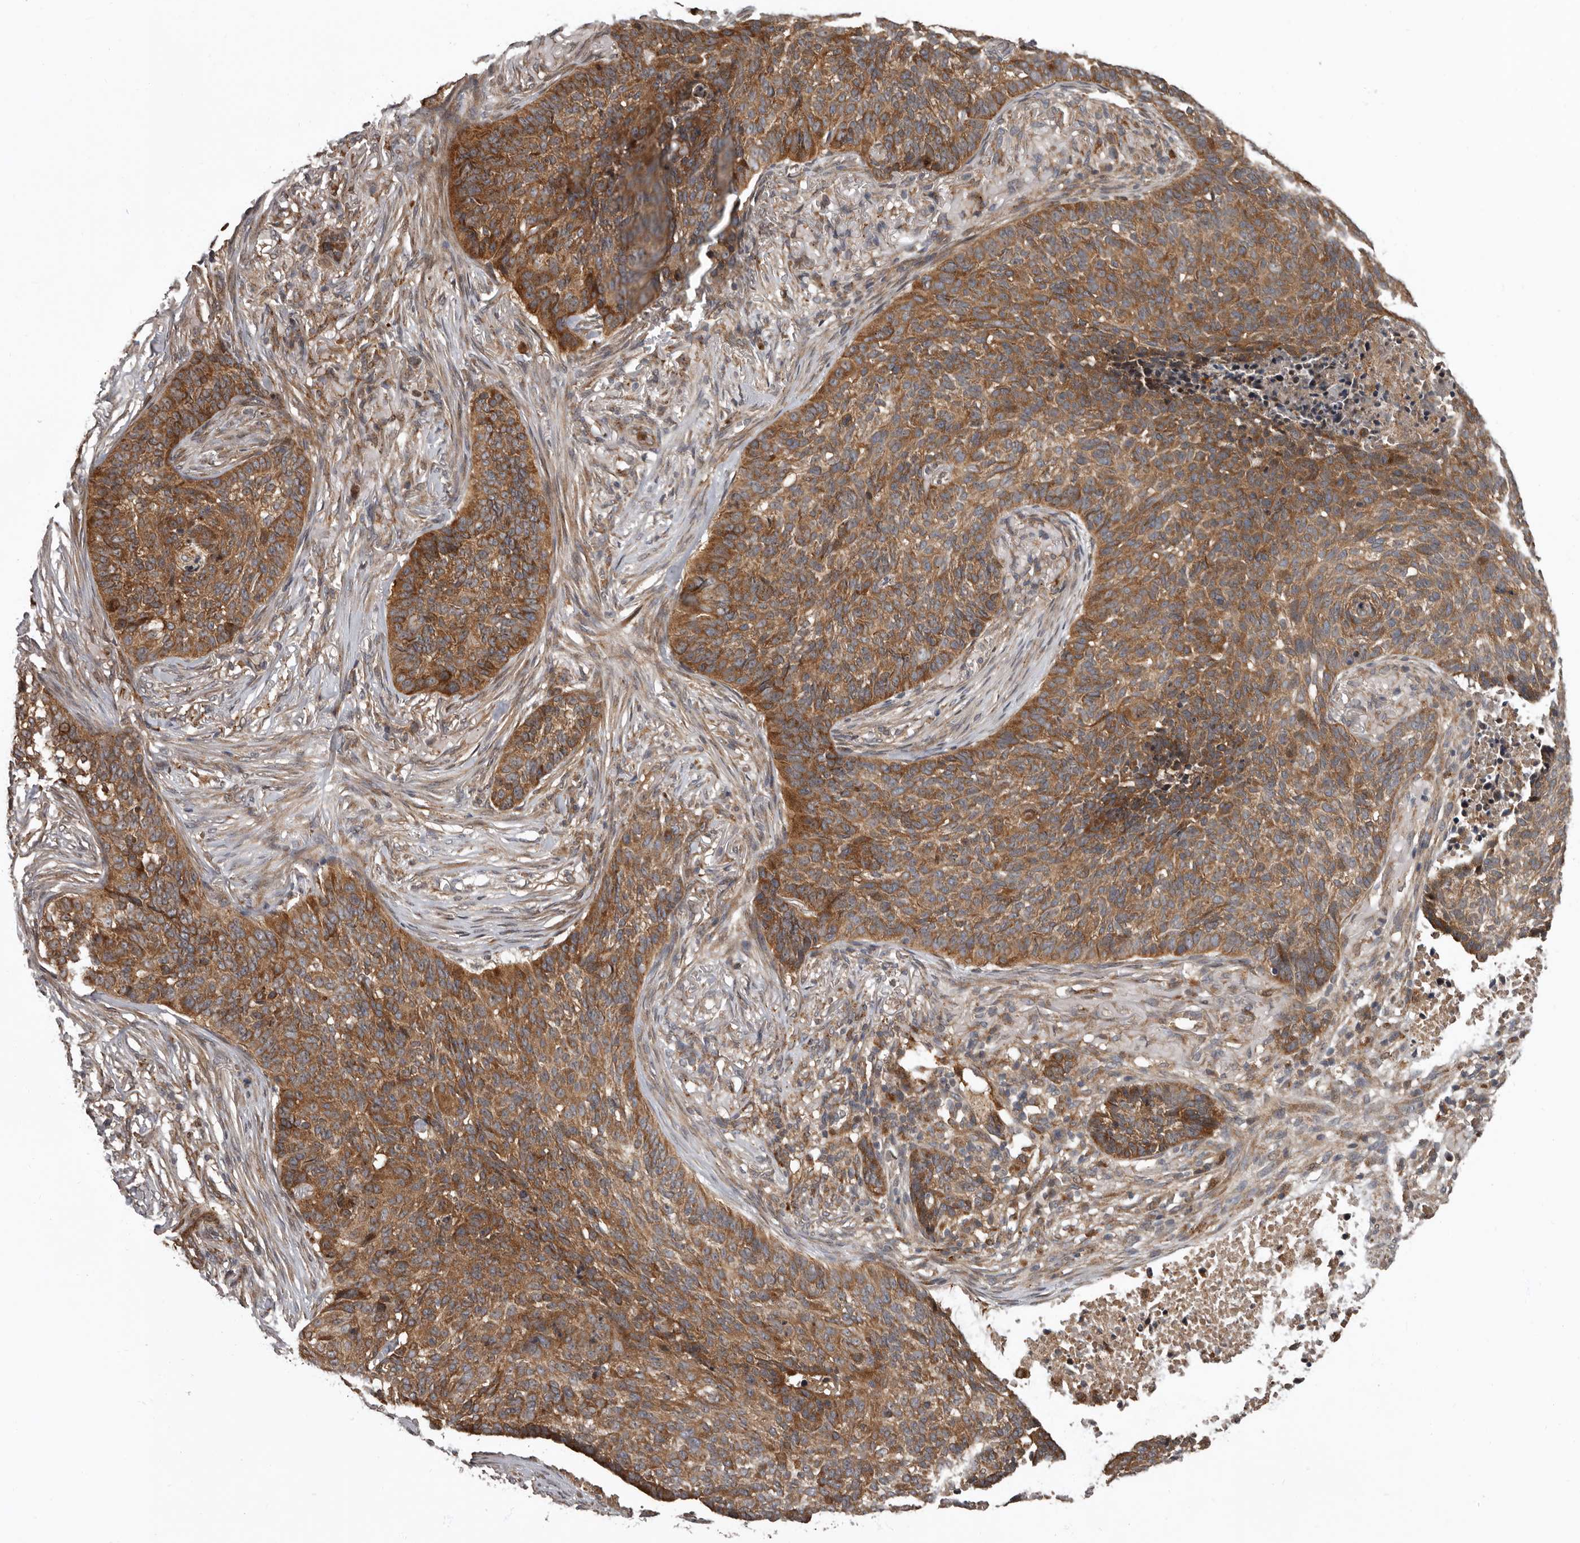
{"staining": {"intensity": "moderate", "quantity": ">75%", "location": "cytoplasmic/membranous"}, "tissue": "skin cancer", "cell_type": "Tumor cells", "image_type": "cancer", "snomed": [{"axis": "morphology", "description": "Basal cell carcinoma"}, {"axis": "topography", "description": "Skin"}], "caption": "Skin cancer (basal cell carcinoma) stained for a protein shows moderate cytoplasmic/membranous positivity in tumor cells.", "gene": "FGFR4", "patient": {"sex": "male", "age": 85}}